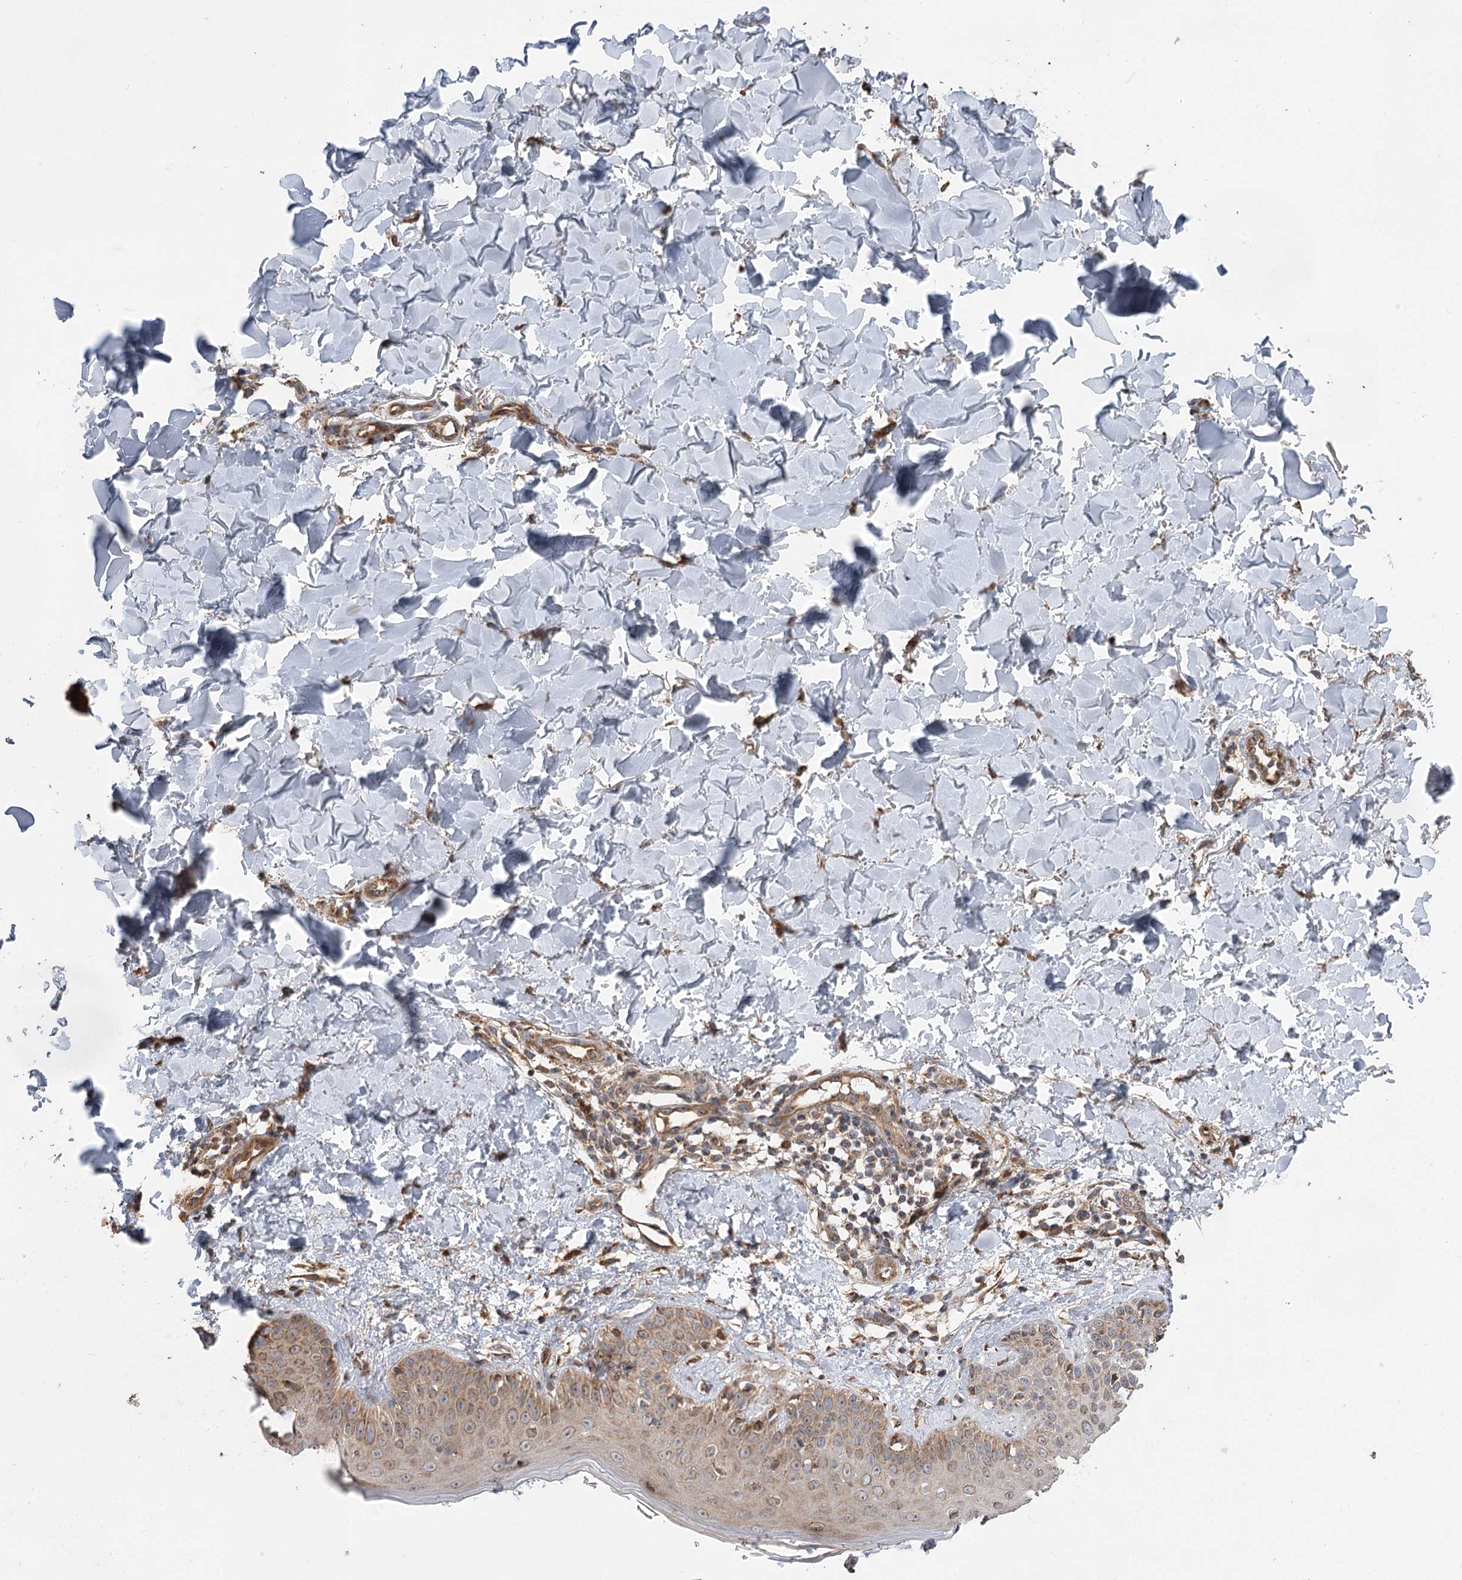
{"staining": {"intensity": "moderate", "quantity": ">75%", "location": "cytoplasmic/membranous"}, "tissue": "skin", "cell_type": "Fibroblasts", "image_type": "normal", "snomed": [{"axis": "morphology", "description": "Normal tissue, NOS"}, {"axis": "topography", "description": "Skin"}], "caption": "Protein staining of unremarkable skin exhibits moderate cytoplasmic/membranous positivity in approximately >75% of fibroblasts. The staining was performed using DAB (3,3'-diaminobenzidine), with brown indicating positive protein expression. Nuclei are stained blue with hematoxylin.", "gene": "RWDD4", "patient": {"sex": "male", "age": 52}}